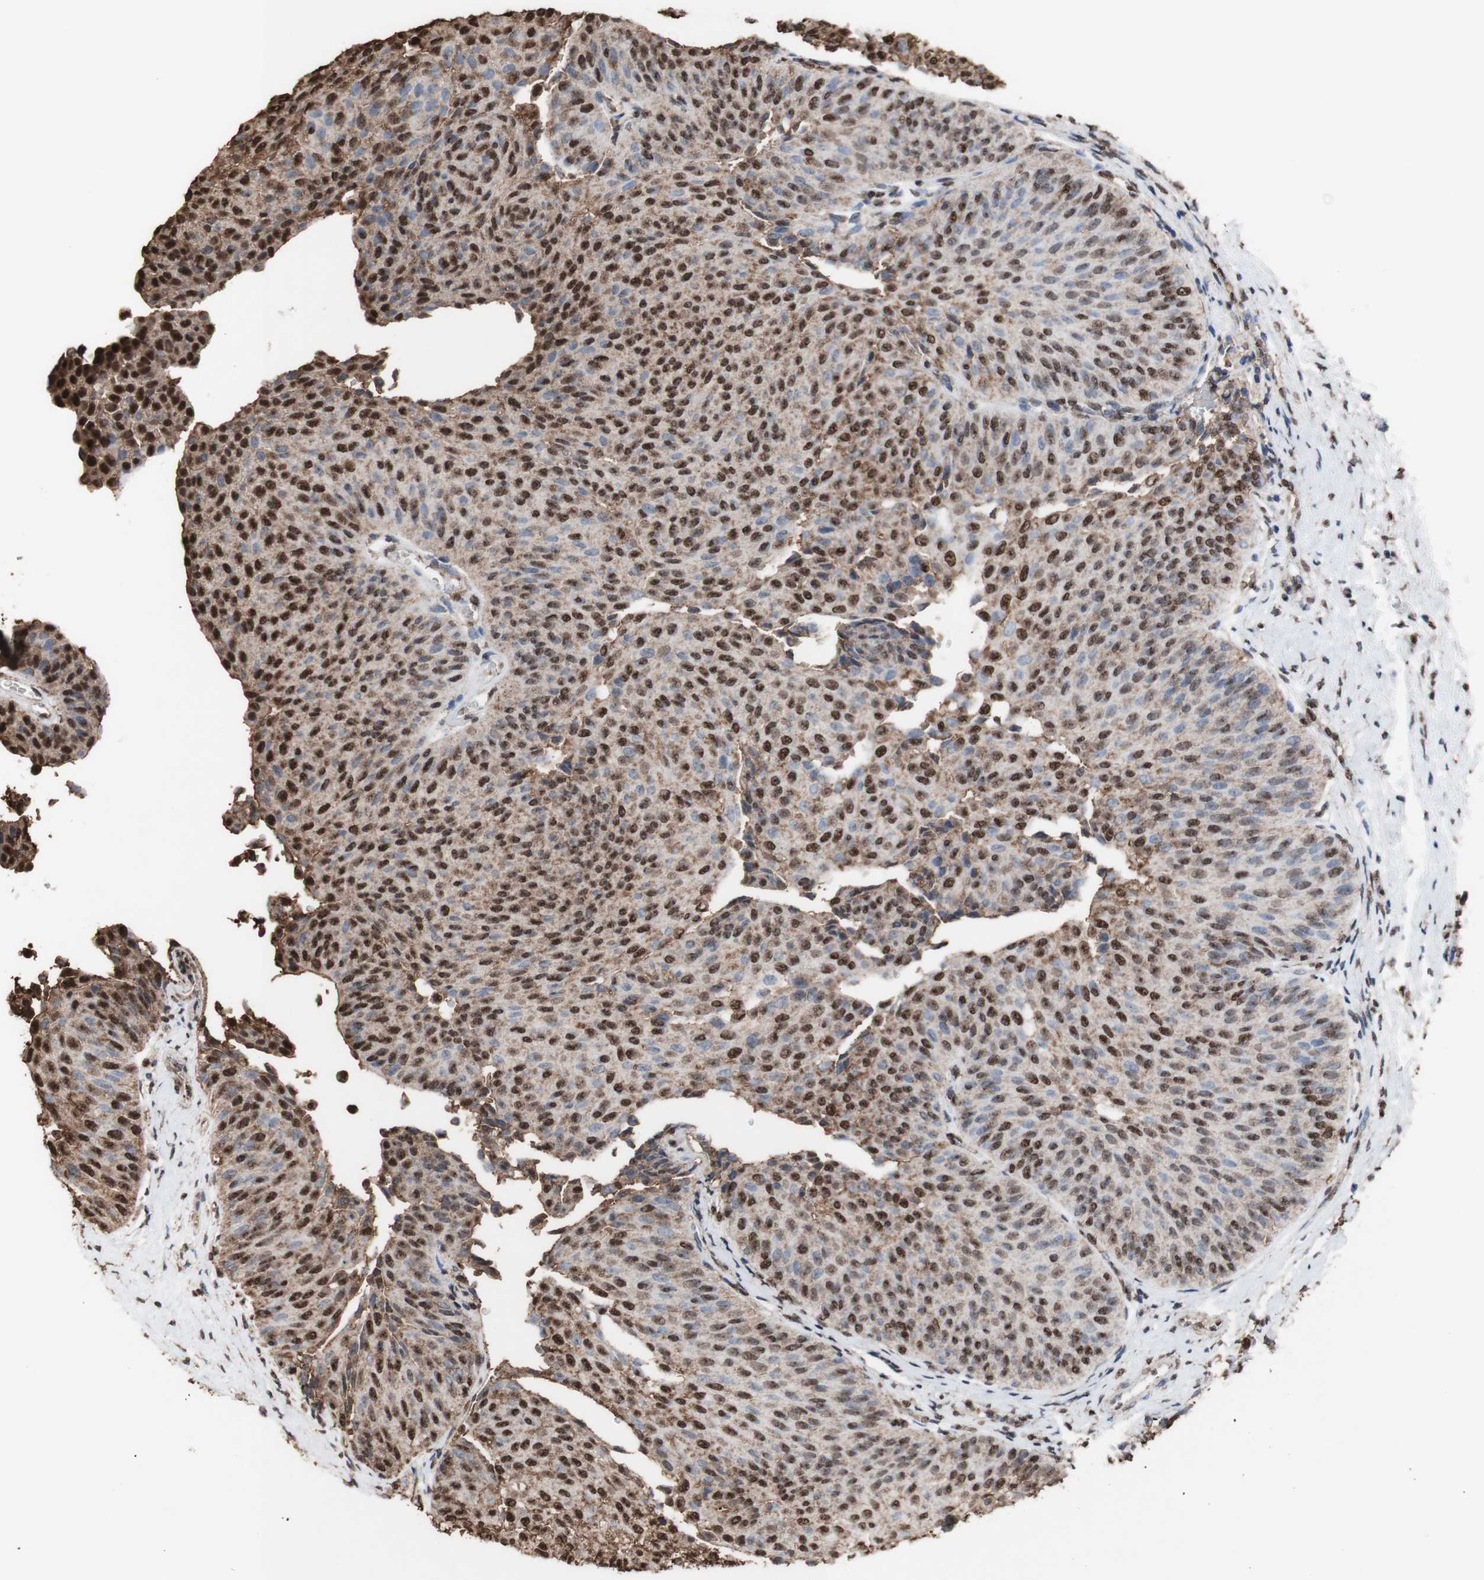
{"staining": {"intensity": "strong", "quantity": "25%-75%", "location": "cytoplasmic/membranous,nuclear"}, "tissue": "urothelial cancer", "cell_type": "Tumor cells", "image_type": "cancer", "snomed": [{"axis": "morphology", "description": "Urothelial carcinoma, Low grade"}, {"axis": "topography", "description": "Urinary bladder"}], "caption": "A high-resolution image shows immunohistochemistry (IHC) staining of urothelial cancer, which demonstrates strong cytoplasmic/membranous and nuclear expression in approximately 25%-75% of tumor cells.", "gene": "PIDD1", "patient": {"sex": "female", "age": 60}}